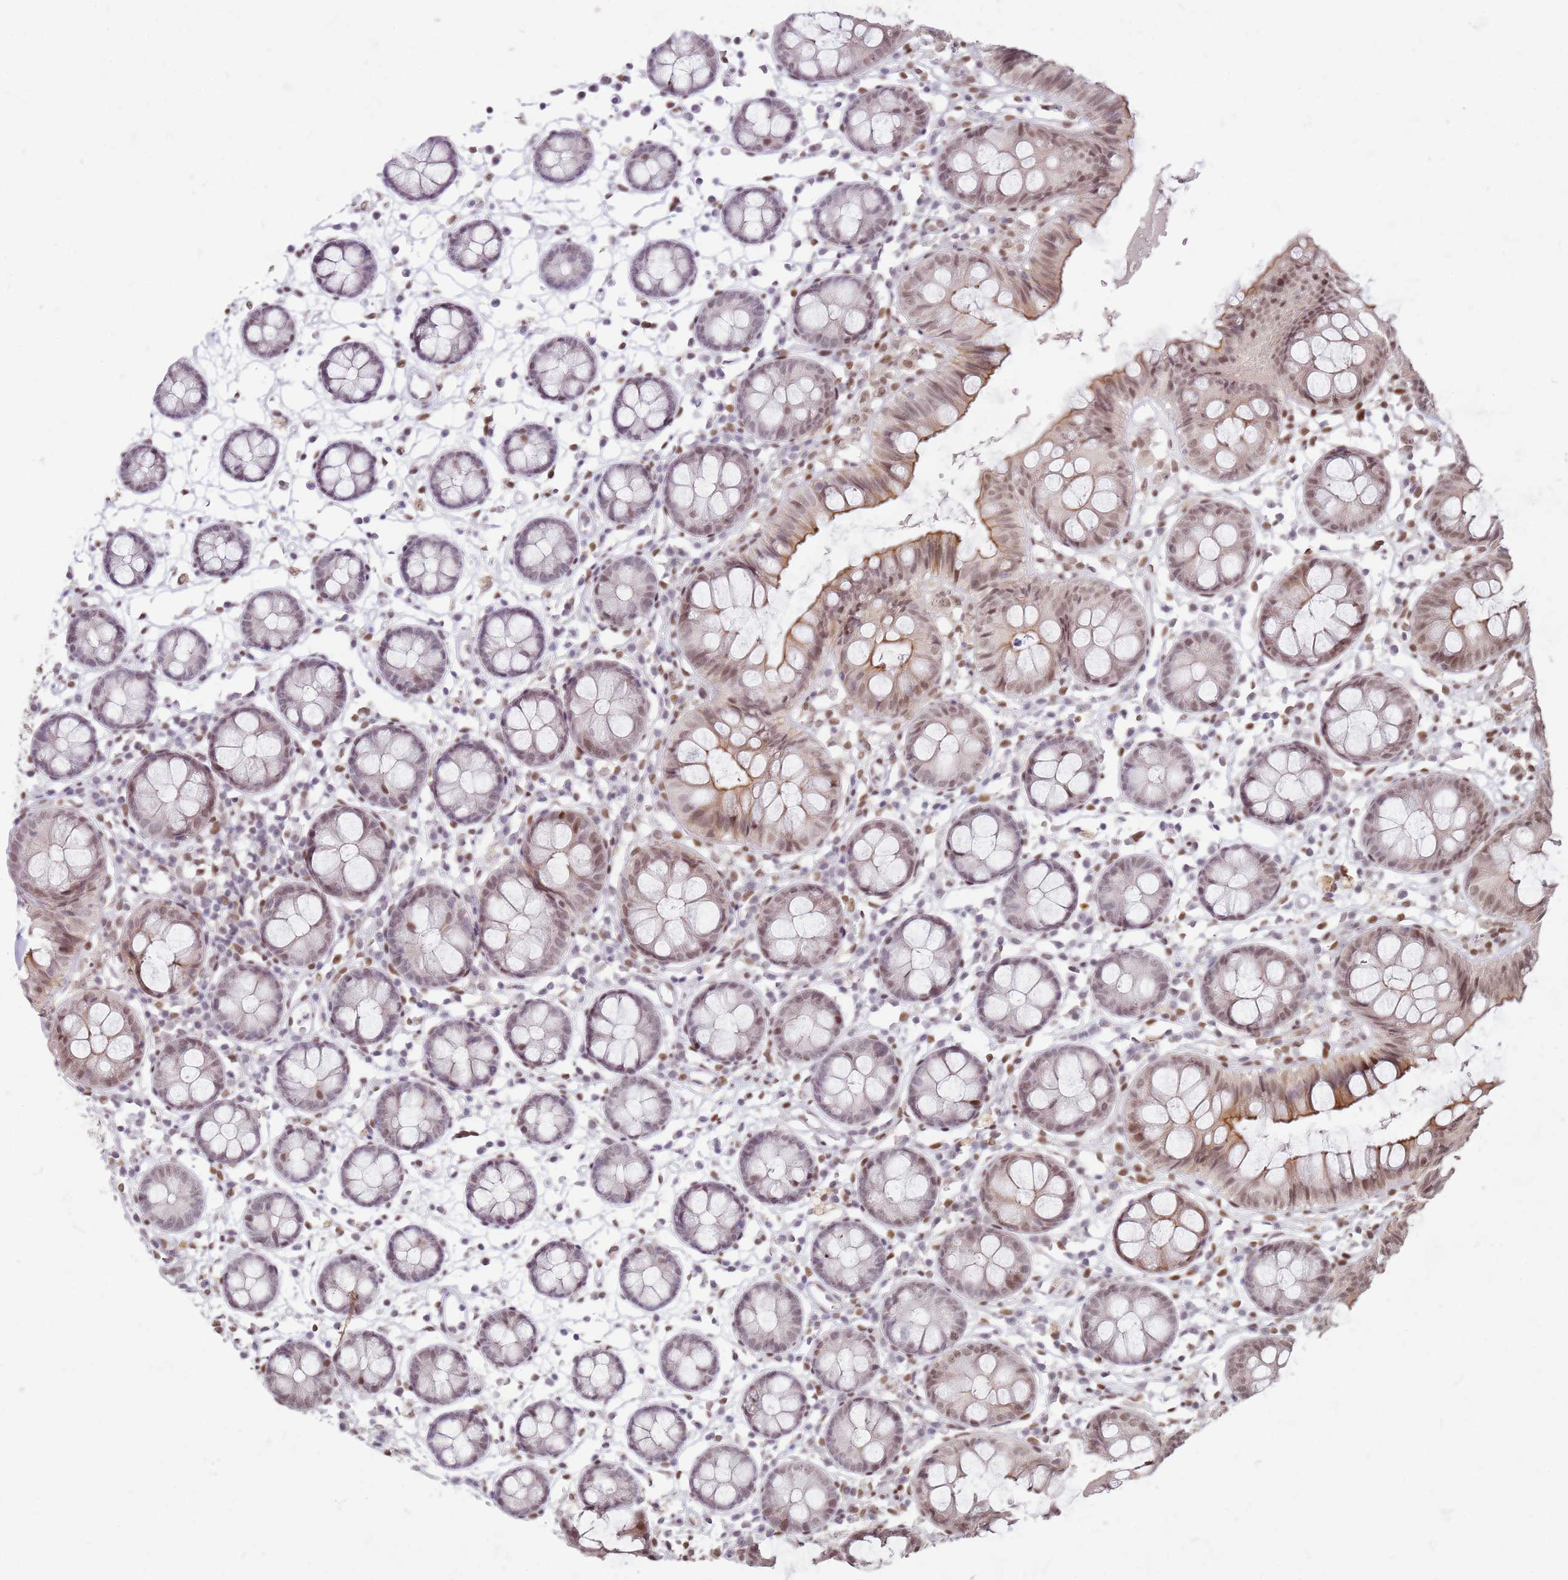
{"staining": {"intensity": "moderate", "quantity": ">75%", "location": "nuclear"}, "tissue": "colon", "cell_type": "Endothelial cells", "image_type": "normal", "snomed": [{"axis": "morphology", "description": "Normal tissue, NOS"}, {"axis": "topography", "description": "Colon"}], "caption": "A medium amount of moderate nuclear expression is present in approximately >75% of endothelial cells in normal colon.", "gene": "PHC2", "patient": {"sex": "female", "age": 84}}